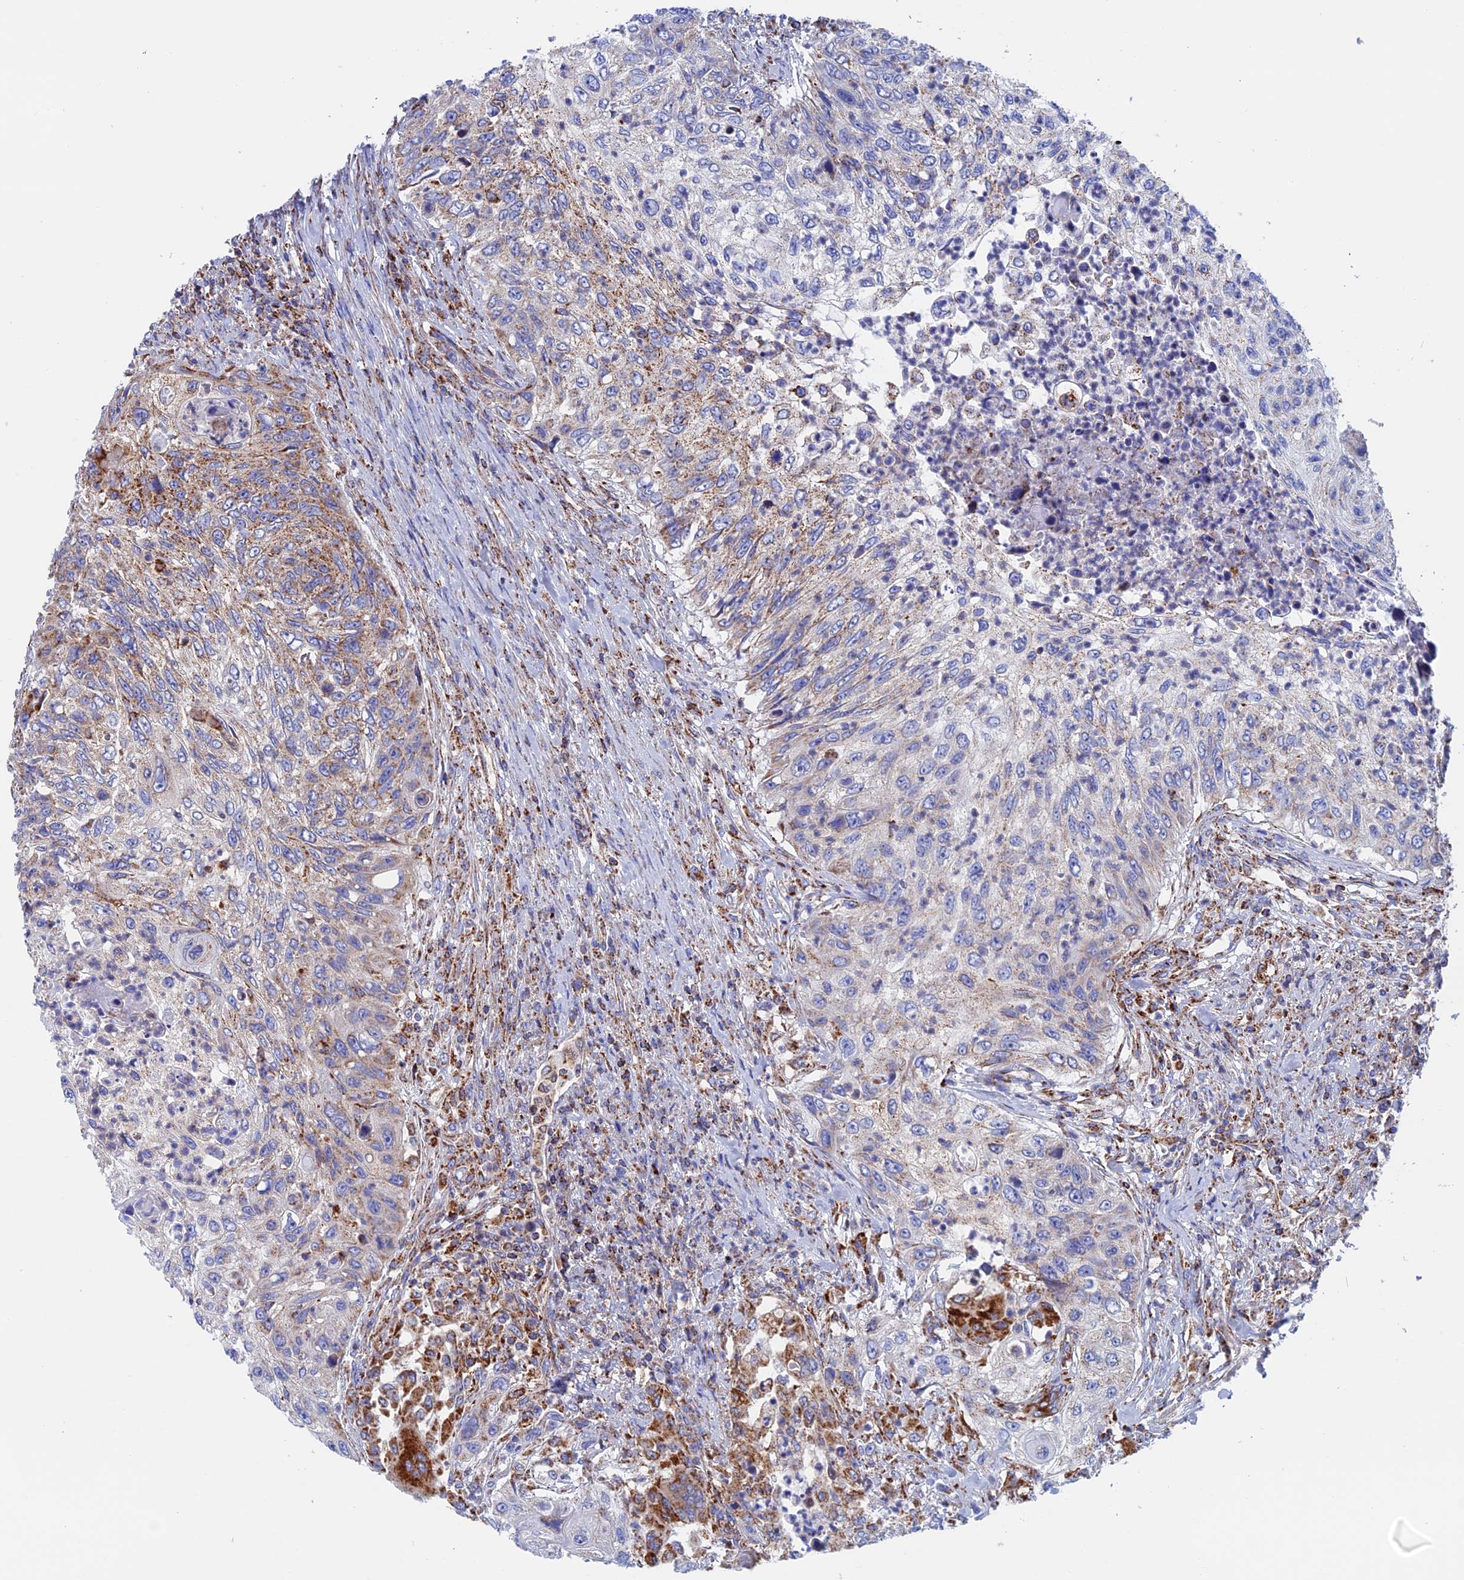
{"staining": {"intensity": "moderate", "quantity": "<25%", "location": "cytoplasmic/membranous"}, "tissue": "urothelial cancer", "cell_type": "Tumor cells", "image_type": "cancer", "snomed": [{"axis": "morphology", "description": "Urothelial carcinoma, High grade"}, {"axis": "topography", "description": "Urinary bladder"}], "caption": "Immunohistochemical staining of human urothelial carcinoma (high-grade) displays moderate cytoplasmic/membranous protein expression in approximately <25% of tumor cells.", "gene": "WDR83", "patient": {"sex": "female", "age": 60}}